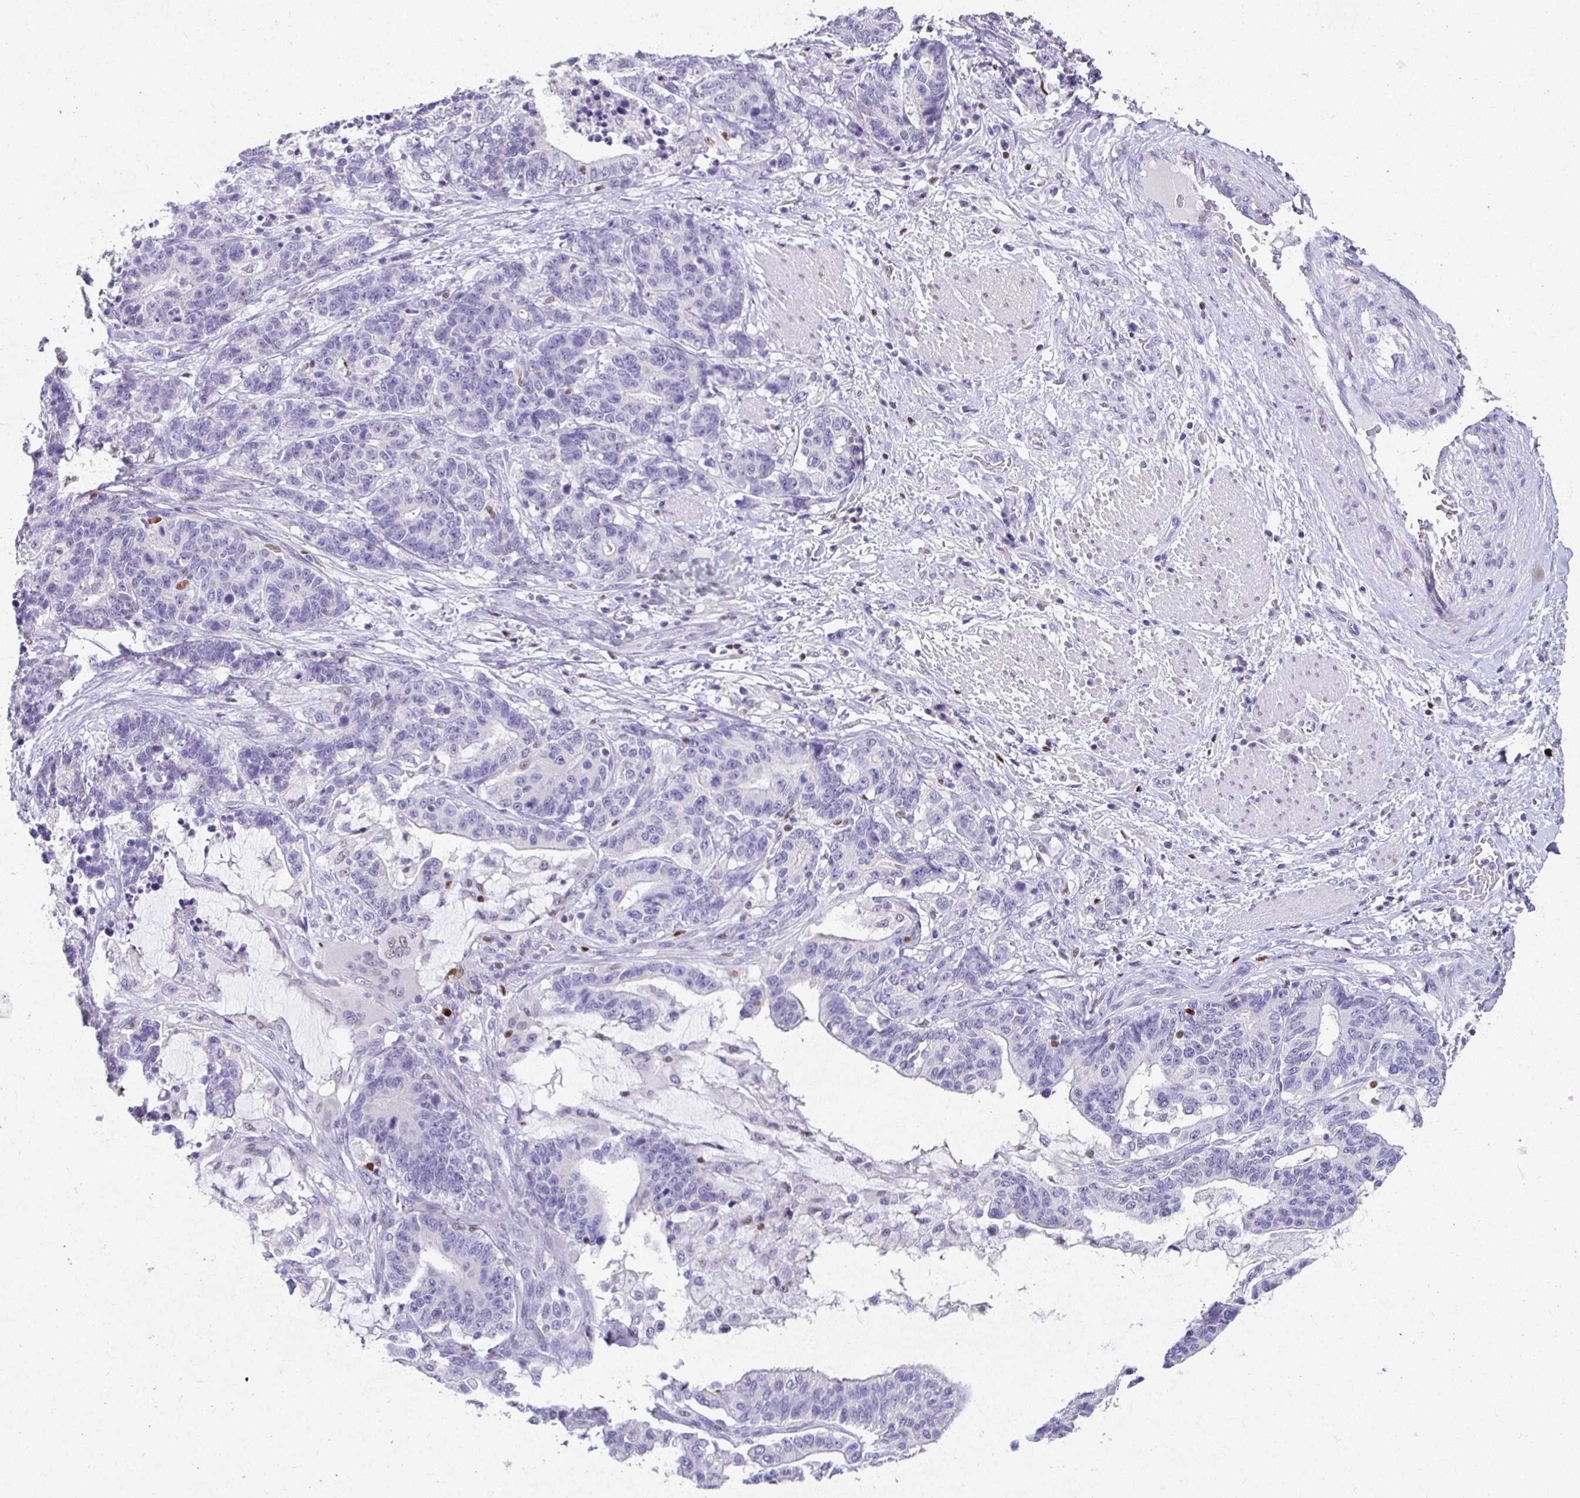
{"staining": {"intensity": "negative", "quantity": "none", "location": "none"}, "tissue": "stomach cancer", "cell_type": "Tumor cells", "image_type": "cancer", "snomed": [{"axis": "morphology", "description": "Normal tissue, NOS"}, {"axis": "morphology", "description": "Adenocarcinoma, NOS"}, {"axis": "topography", "description": "Stomach"}], "caption": "IHC micrograph of human stomach cancer (adenocarcinoma) stained for a protein (brown), which shows no staining in tumor cells.", "gene": "SATB1", "patient": {"sex": "female", "age": 64}}